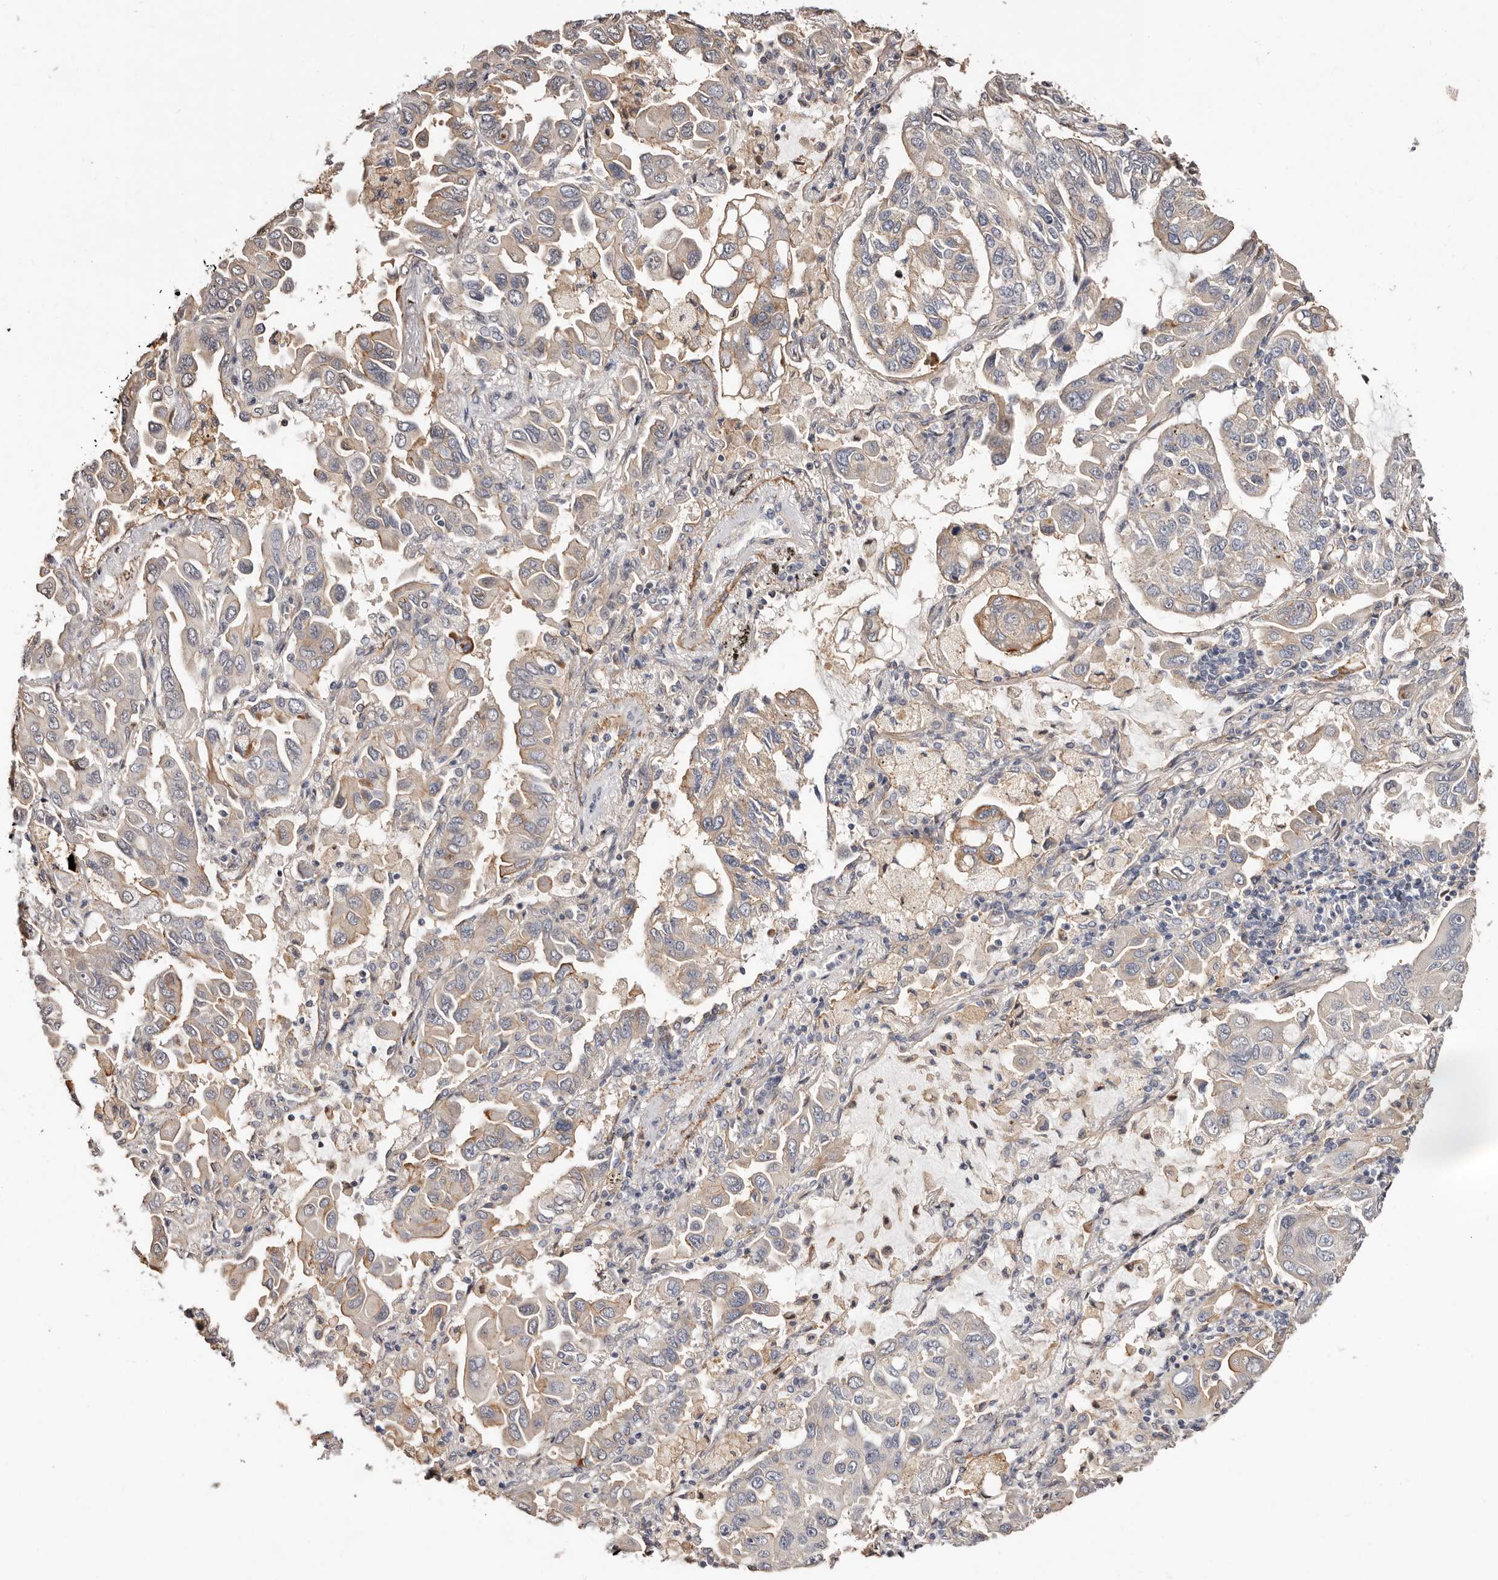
{"staining": {"intensity": "weak", "quantity": "<25%", "location": "cytoplasmic/membranous"}, "tissue": "lung cancer", "cell_type": "Tumor cells", "image_type": "cancer", "snomed": [{"axis": "morphology", "description": "Adenocarcinoma, NOS"}, {"axis": "topography", "description": "Lung"}], "caption": "There is no significant positivity in tumor cells of lung adenocarcinoma.", "gene": "TRIP13", "patient": {"sex": "male", "age": 64}}